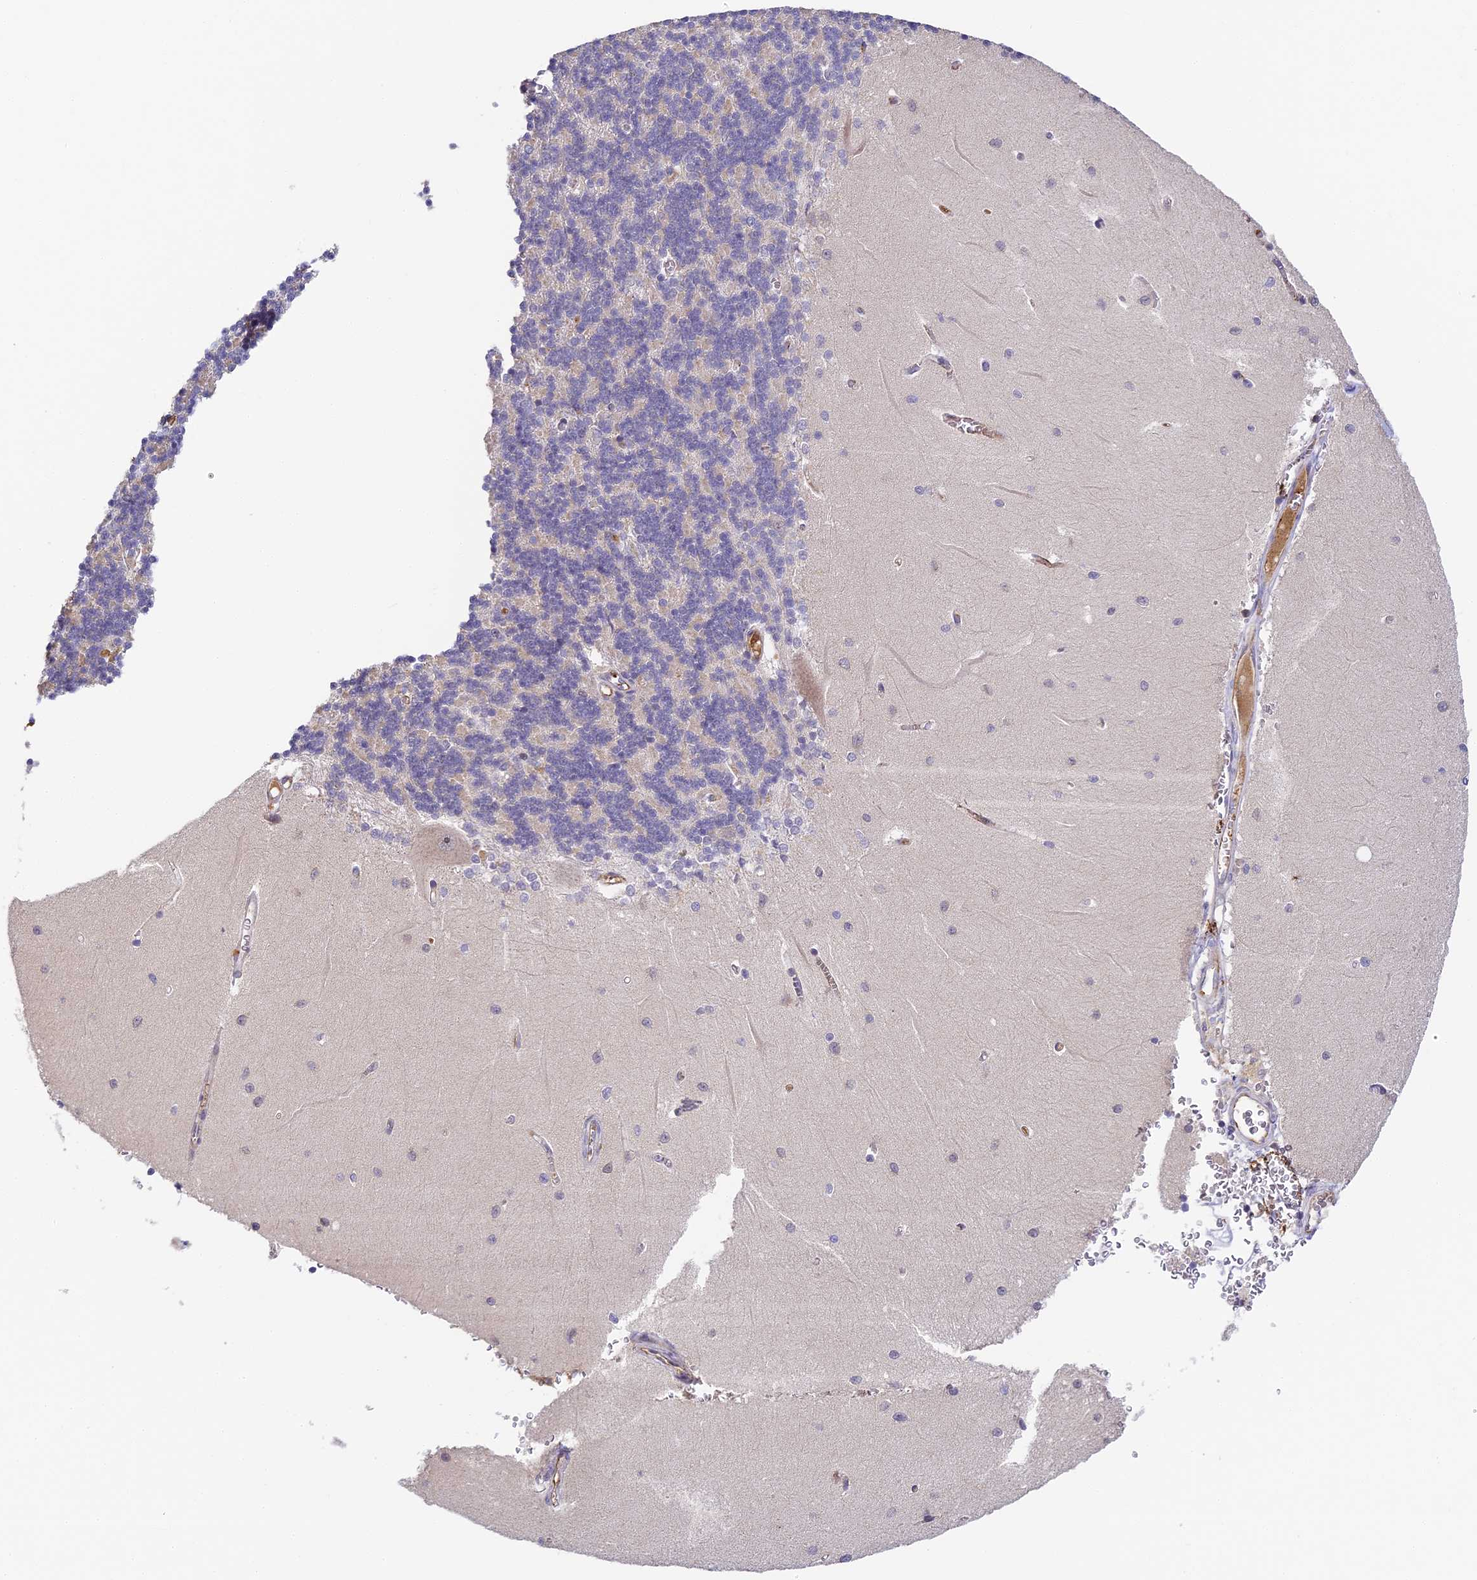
{"staining": {"intensity": "negative", "quantity": "none", "location": "none"}, "tissue": "cerebellum", "cell_type": "Cells in granular layer", "image_type": "normal", "snomed": [{"axis": "morphology", "description": "Normal tissue, NOS"}, {"axis": "topography", "description": "Cerebellum"}], "caption": "Immunohistochemistry (IHC) image of benign cerebellum stained for a protein (brown), which shows no positivity in cells in granular layer. (DAB IHC, high magnification).", "gene": "DNAAF10", "patient": {"sex": "male", "age": 37}}